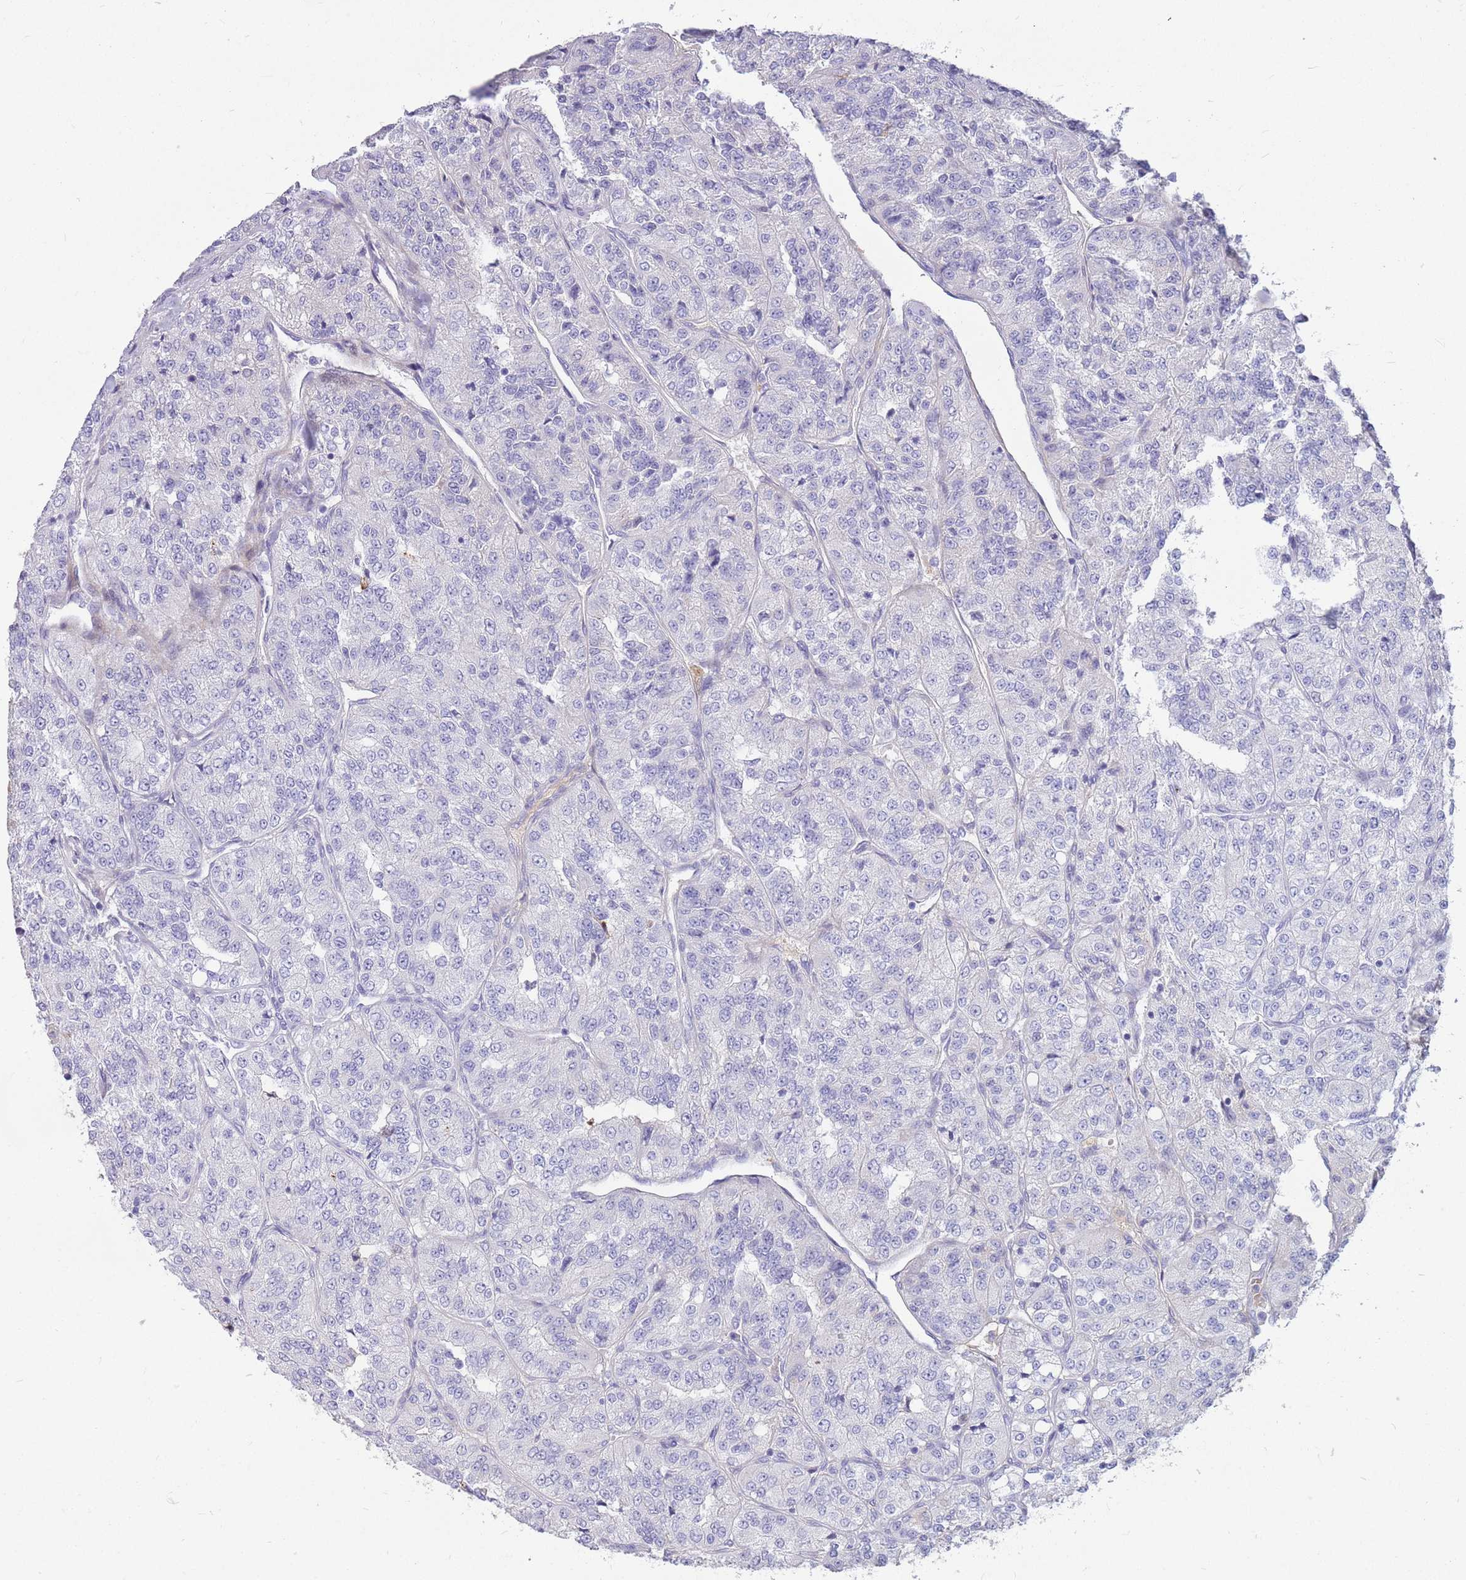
{"staining": {"intensity": "negative", "quantity": "none", "location": "none"}, "tissue": "renal cancer", "cell_type": "Tumor cells", "image_type": "cancer", "snomed": [{"axis": "morphology", "description": "Adenocarcinoma, NOS"}, {"axis": "topography", "description": "Kidney"}], "caption": "Protein analysis of renal cancer displays no significant positivity in tumor cells.", "gene": "LEPROTL1", "patient": {"sex": "female", "age": 63}}